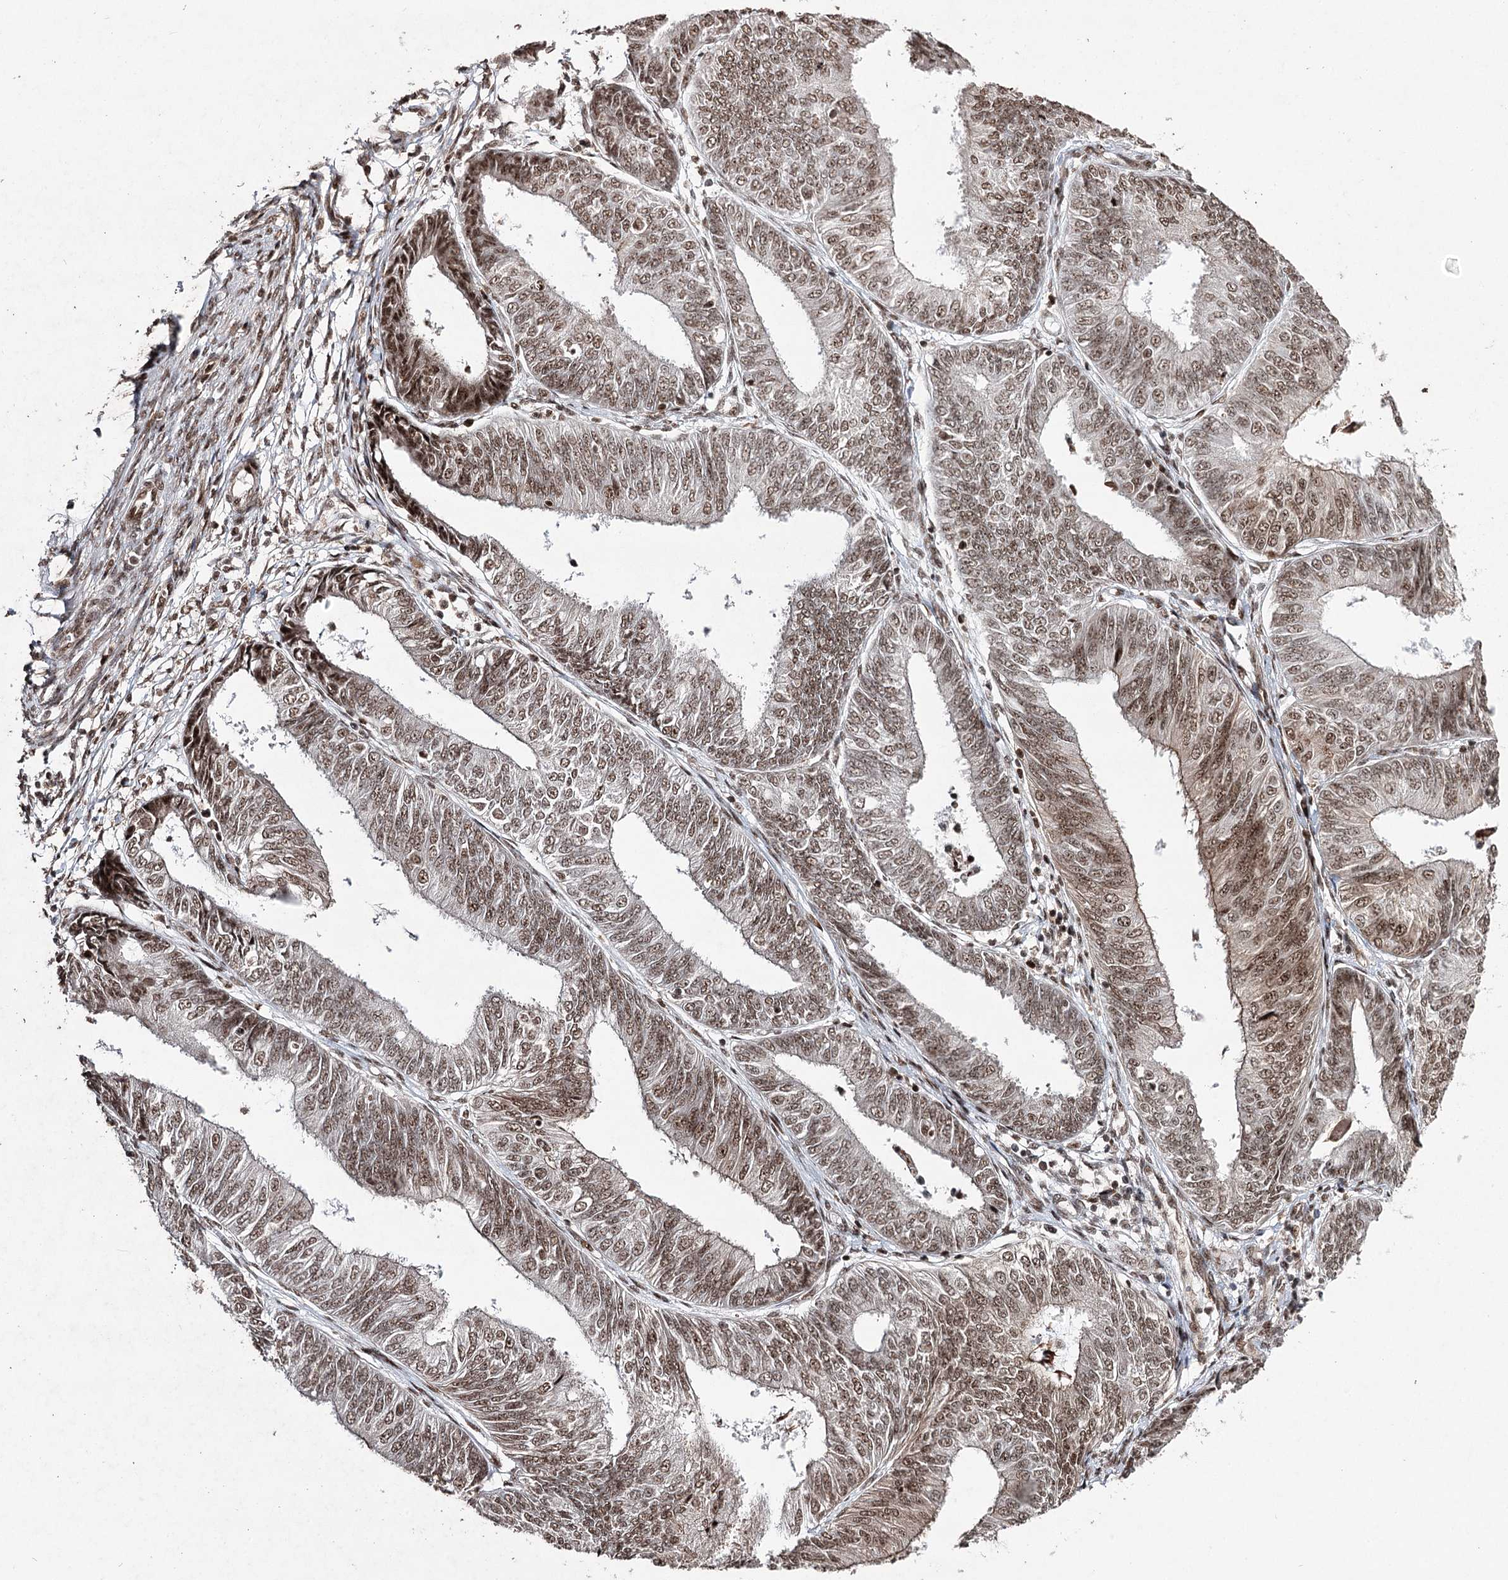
{"staining": {"intensity": "moderate", "quantity": ">75%", "location": "nuclear"}, "tissue": "endometrial cancer", "cell_type": "Tumor cells", "image_type": "cancer", "snomed": [{"axis": "morphology", "description": "Adenocarcinoma, NOS"}, {"axis": "topography", "description": "Endometrium"}], "caption": "Adenocarcinoma (endometrial) stained for a protein (brown) exhibits moderate nuclear positive staining in approximately >75% of tumor cells.", "gene": "PDCD4", "patient": {"sex": "female", "age": 58}}